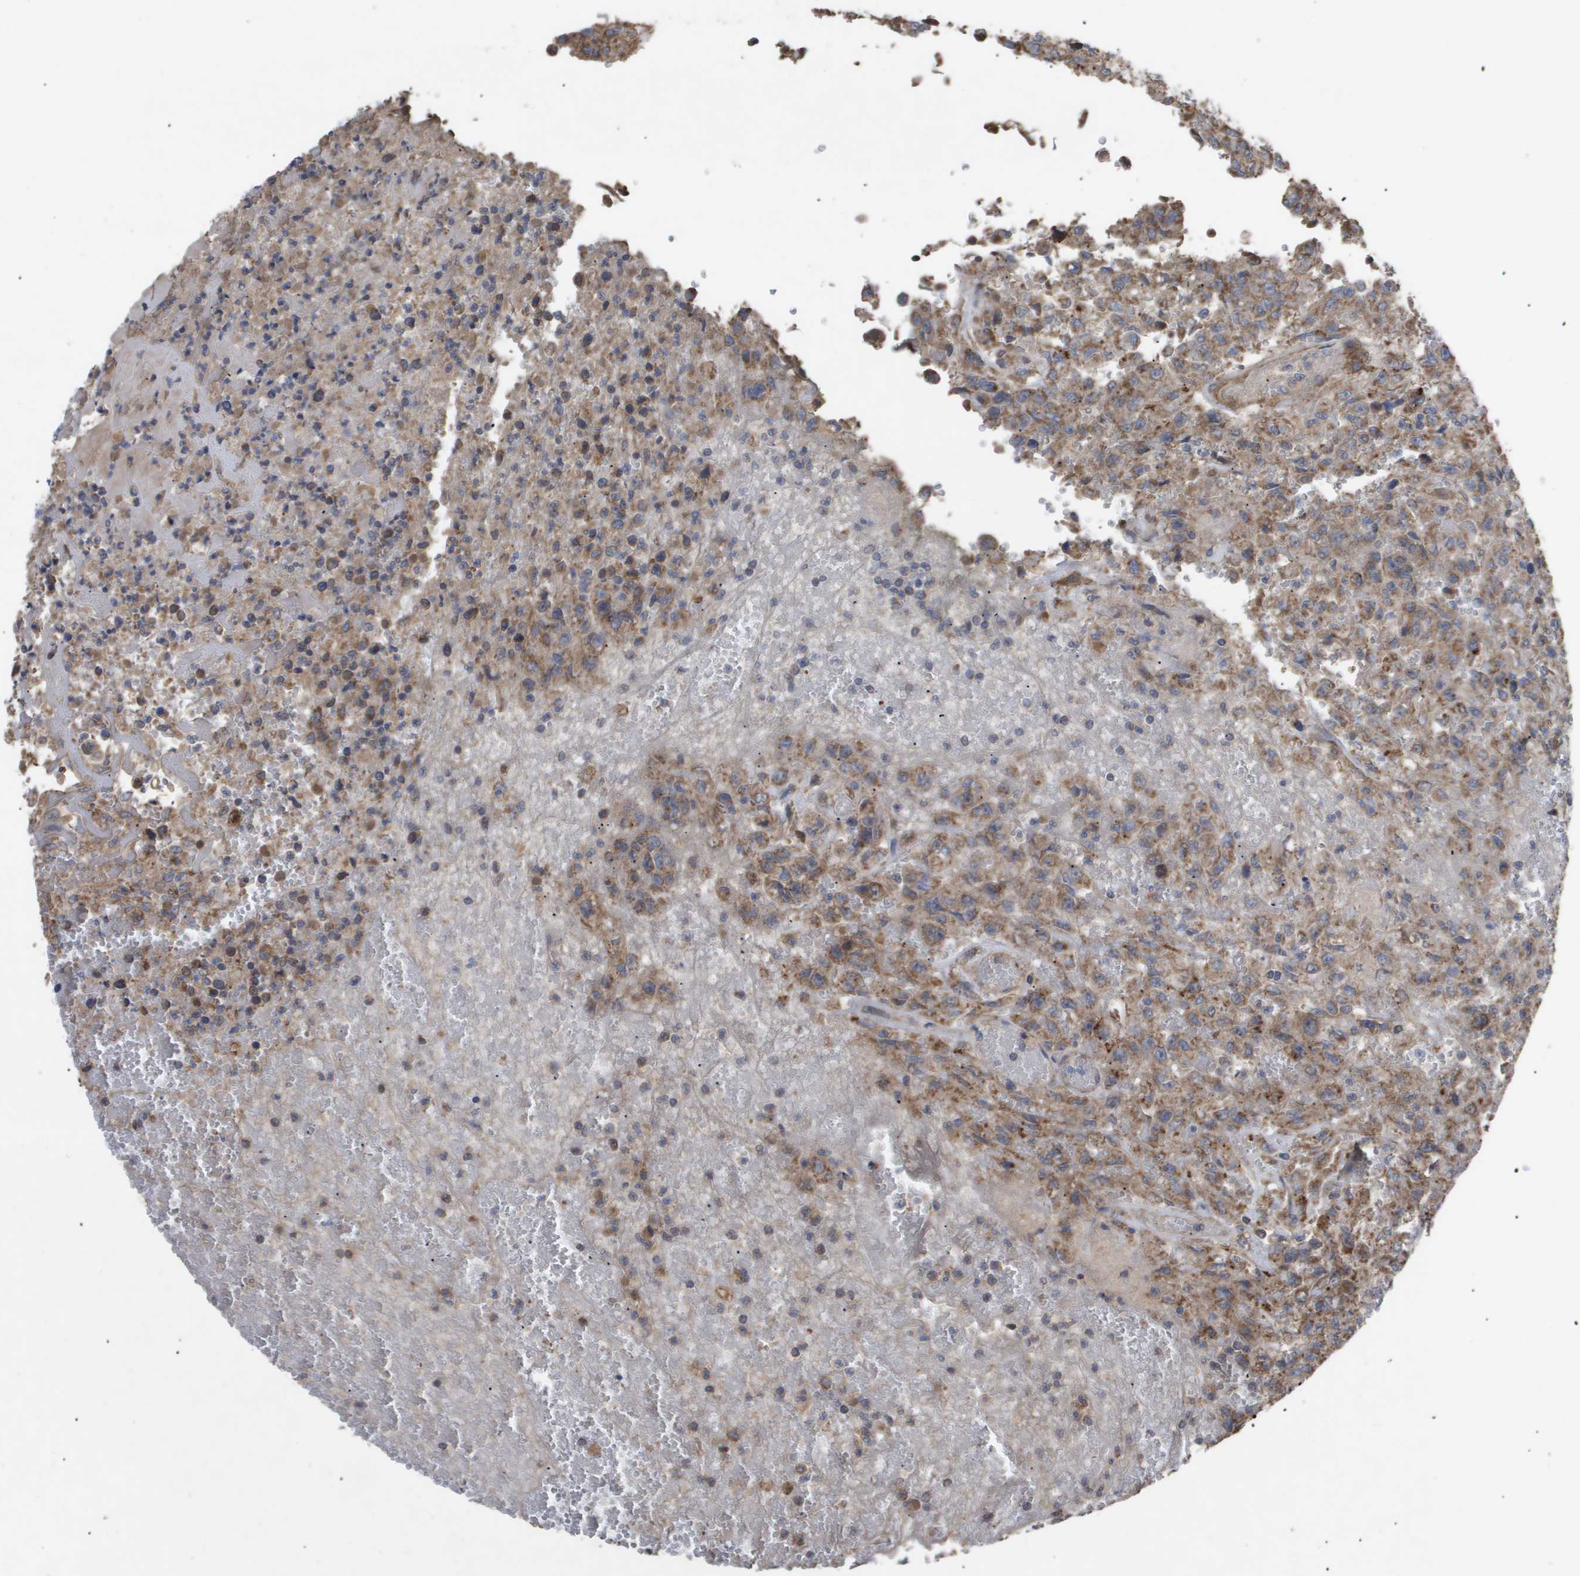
{"staining": {"intensity": "moderate", "quantity": ">75%", "location": "cytoplasmic/membranous"}, "tissue": "urothelial cancer", "cell_type": "Tumor cells", "image_type": "cancer", "snomed": [{"axis": "morphology", "description": "Urothelial carcinoma, High grade"}, {"axis": "topography", "description": "Urinary bladder"}], "caption": "A medium amount of moderate cytoplasmic/membranous expression is present in about >75% of tumor cells in urothelial cancer tissue.", "gene": "TNS1", "patient": {"sex": "male", "age": 46}}